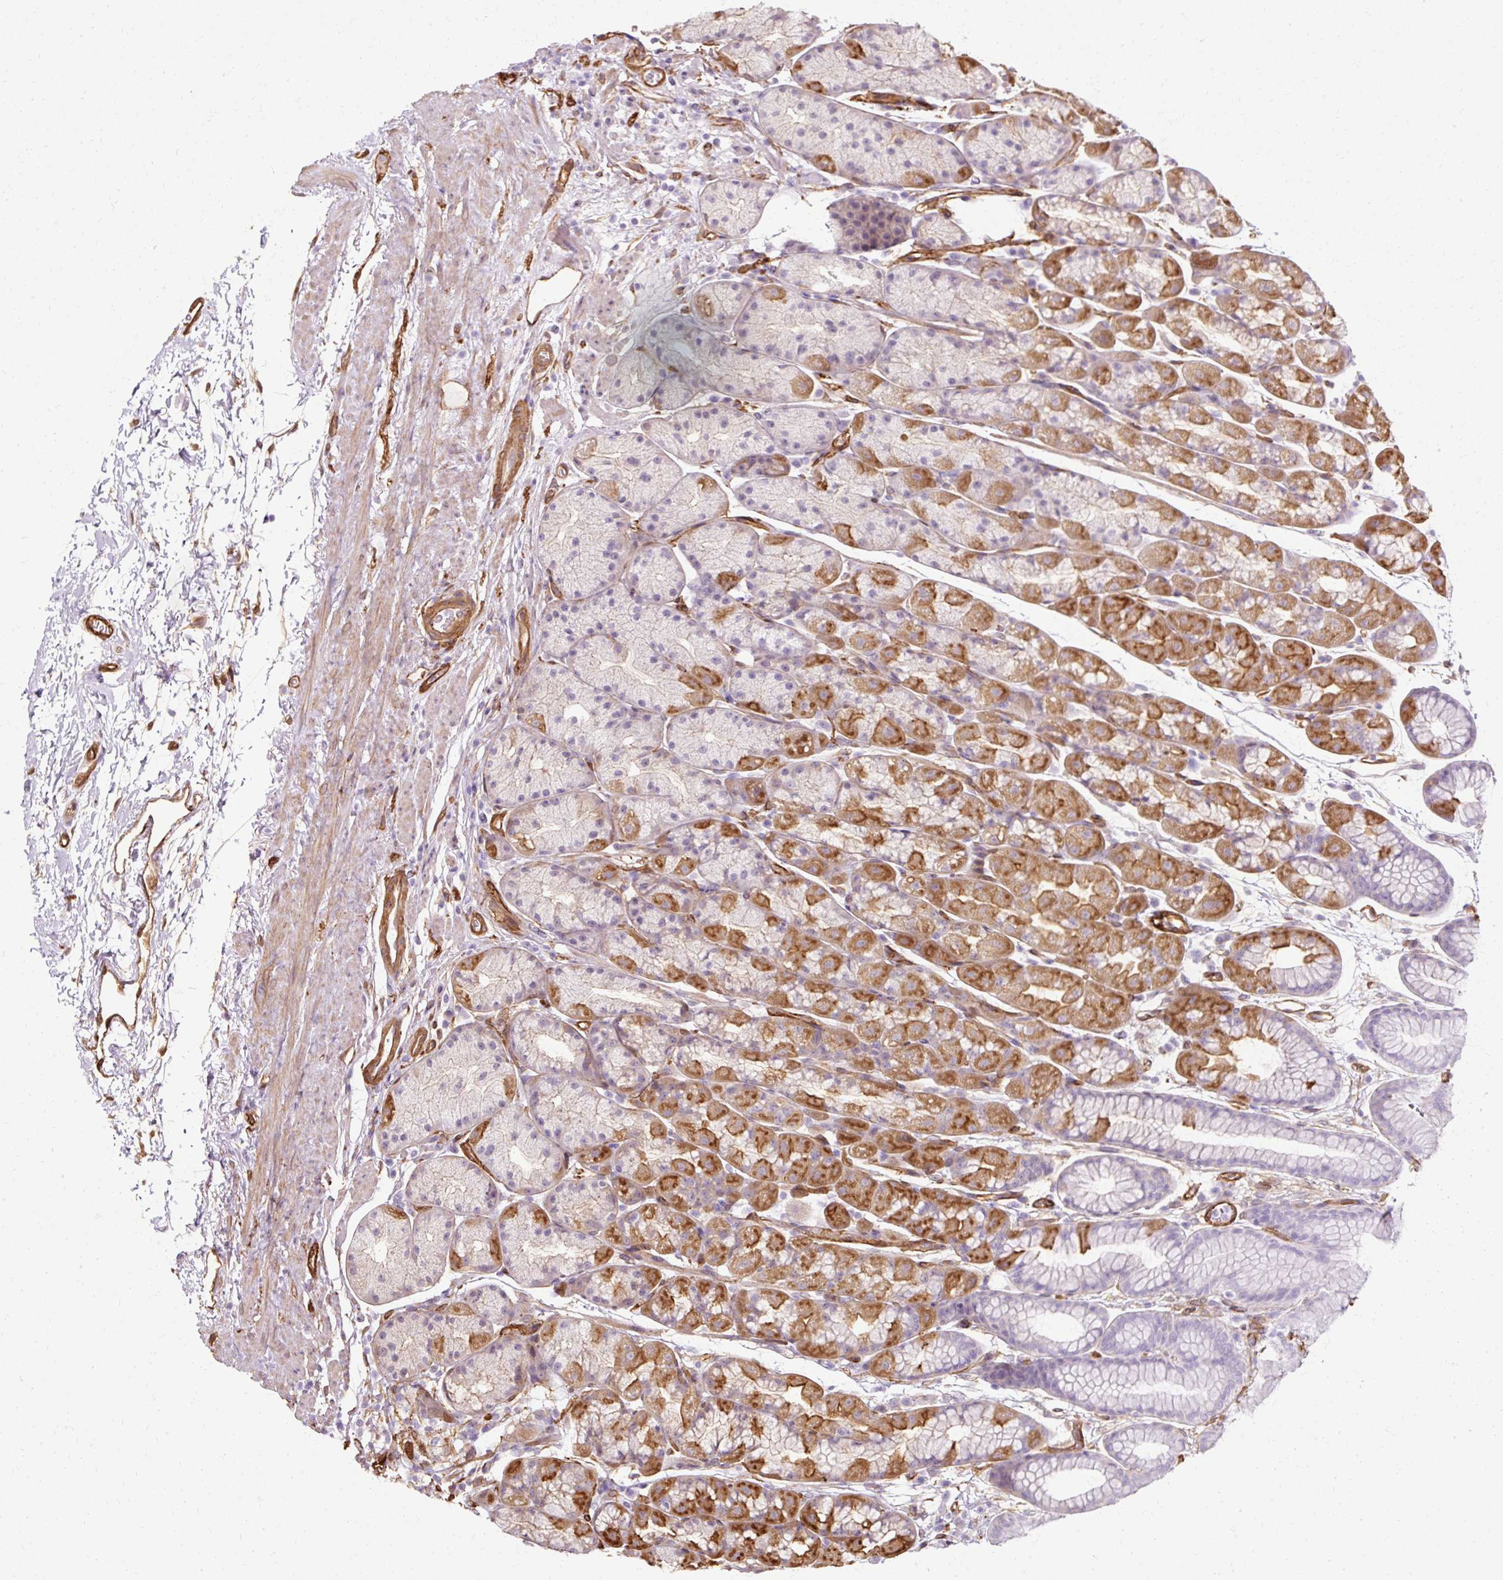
{"staining": {"intensity": "moderate", "quantity": "25%-75%", "location": "cytoplasmic/membranous"}, "tissue": "stomach", "cell_type": "Glandular cells", "image_type": "normal", "snomed": [{"axis": "morphology", "description": "Normal tissue, NOS"}, {"axis": "topography", "description": "Stomach, lower"}], "caption": "Immunohistochemical staining of benign human stomach displays moderate cytoplasmic/membranous protein staining in approximately 25%-75% of glandular cells.", "gene": "CNN3", "patient": {"sex": "male", "age": 67}}